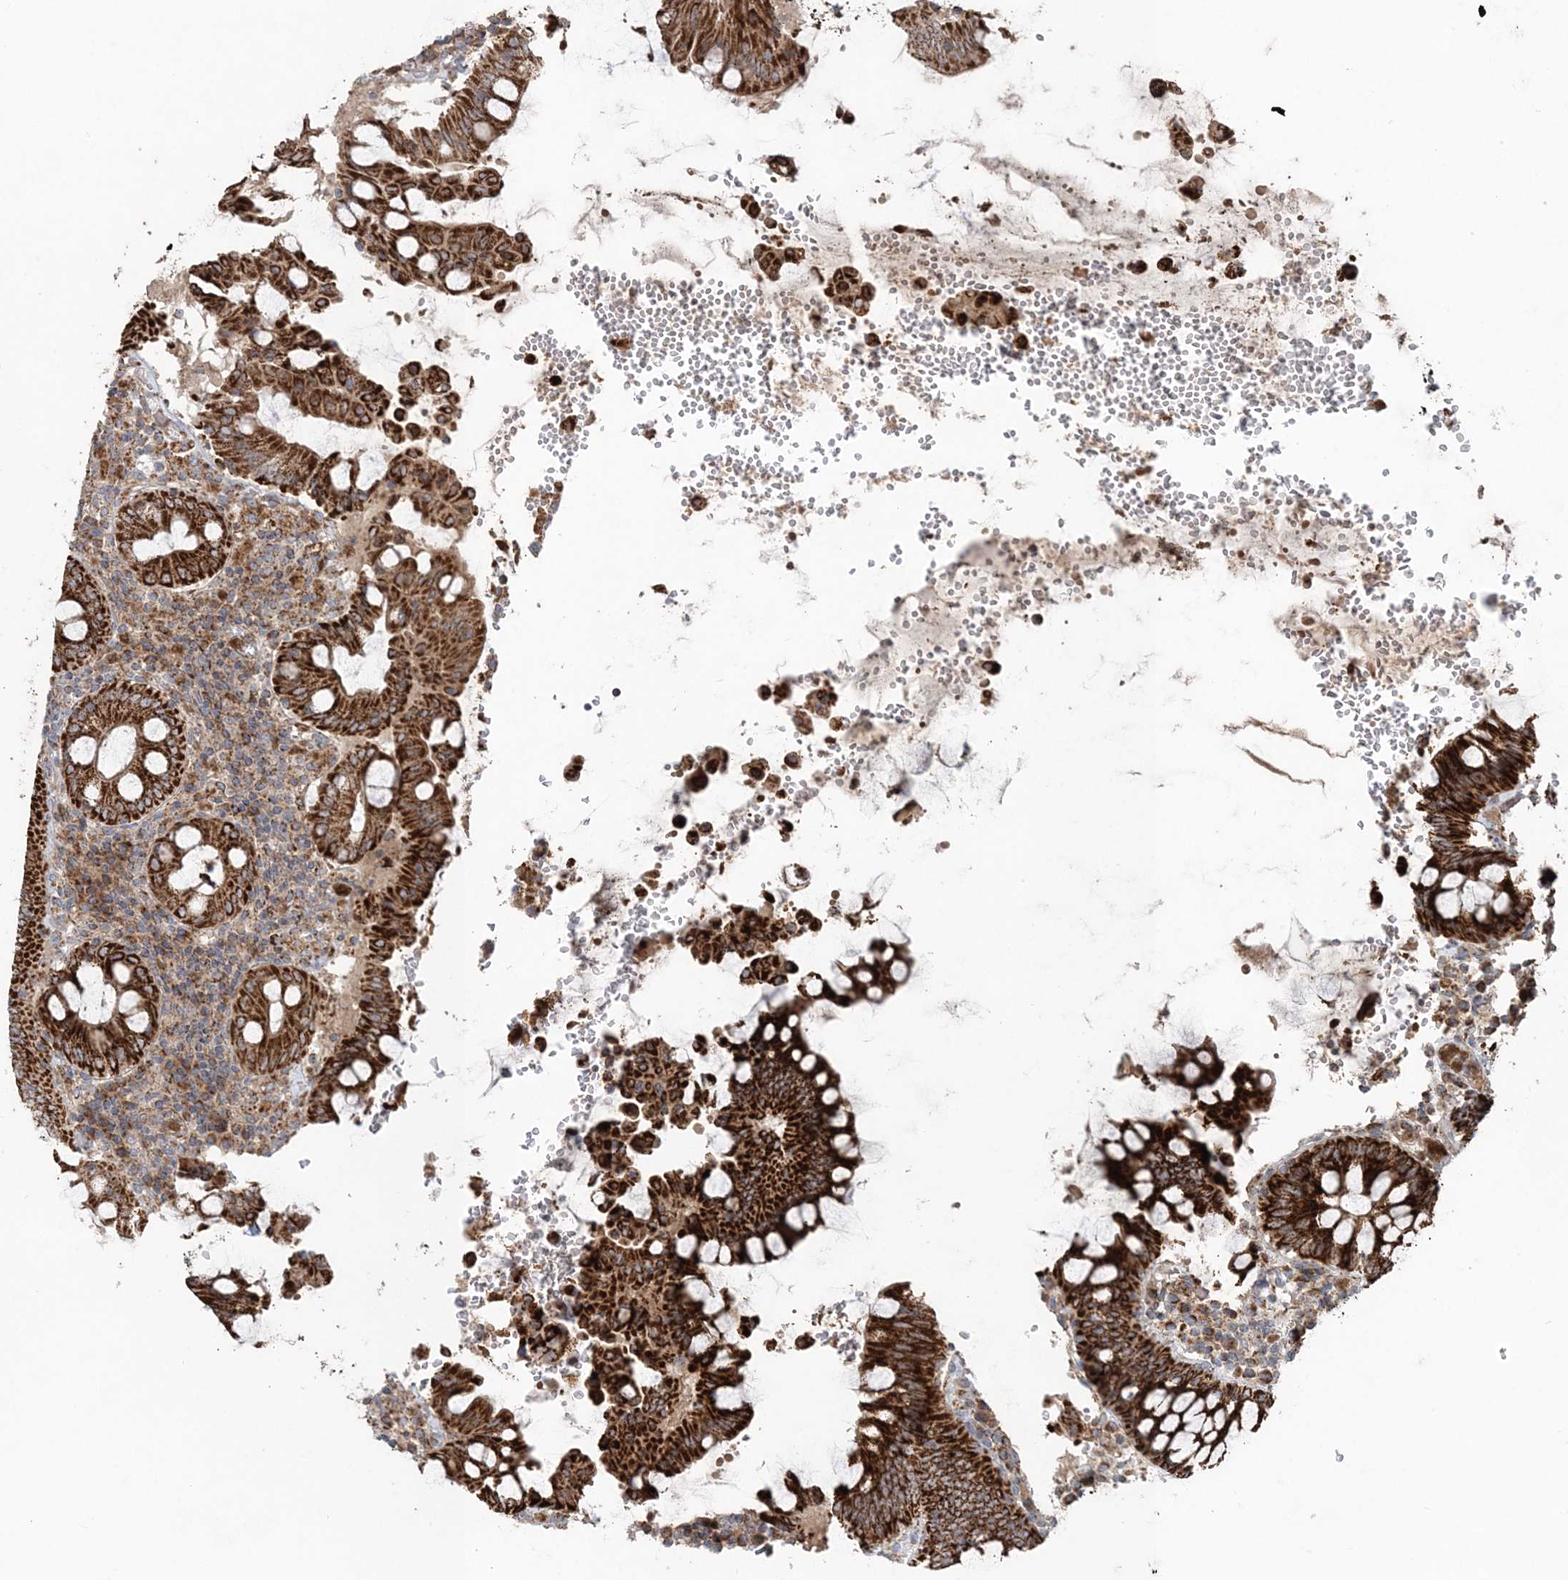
{"staining": {"intensity": "strong", "quantity": ">75%", "location": "cytoplasmic/membranous"}, "tissue": "colorectal cancer", "cell_type": "Tumor cells", "image_type": "cancer", "snomed": [{"axis": "morphology", "description": "Normal tissue, NOS"}, {"axis": "morphology", "description": "Adenocarcinoma, NOS"}, {"axis": "topography", "description": "Colon"}], "caption": "Human colorectal cancer stained for a protein (brown) reveals strong cytoplasmic/membranous positive expression in about >75% of tumor cells.", "gene": "LRPPRC", "patient": {"sex": "female", "age": 75}}